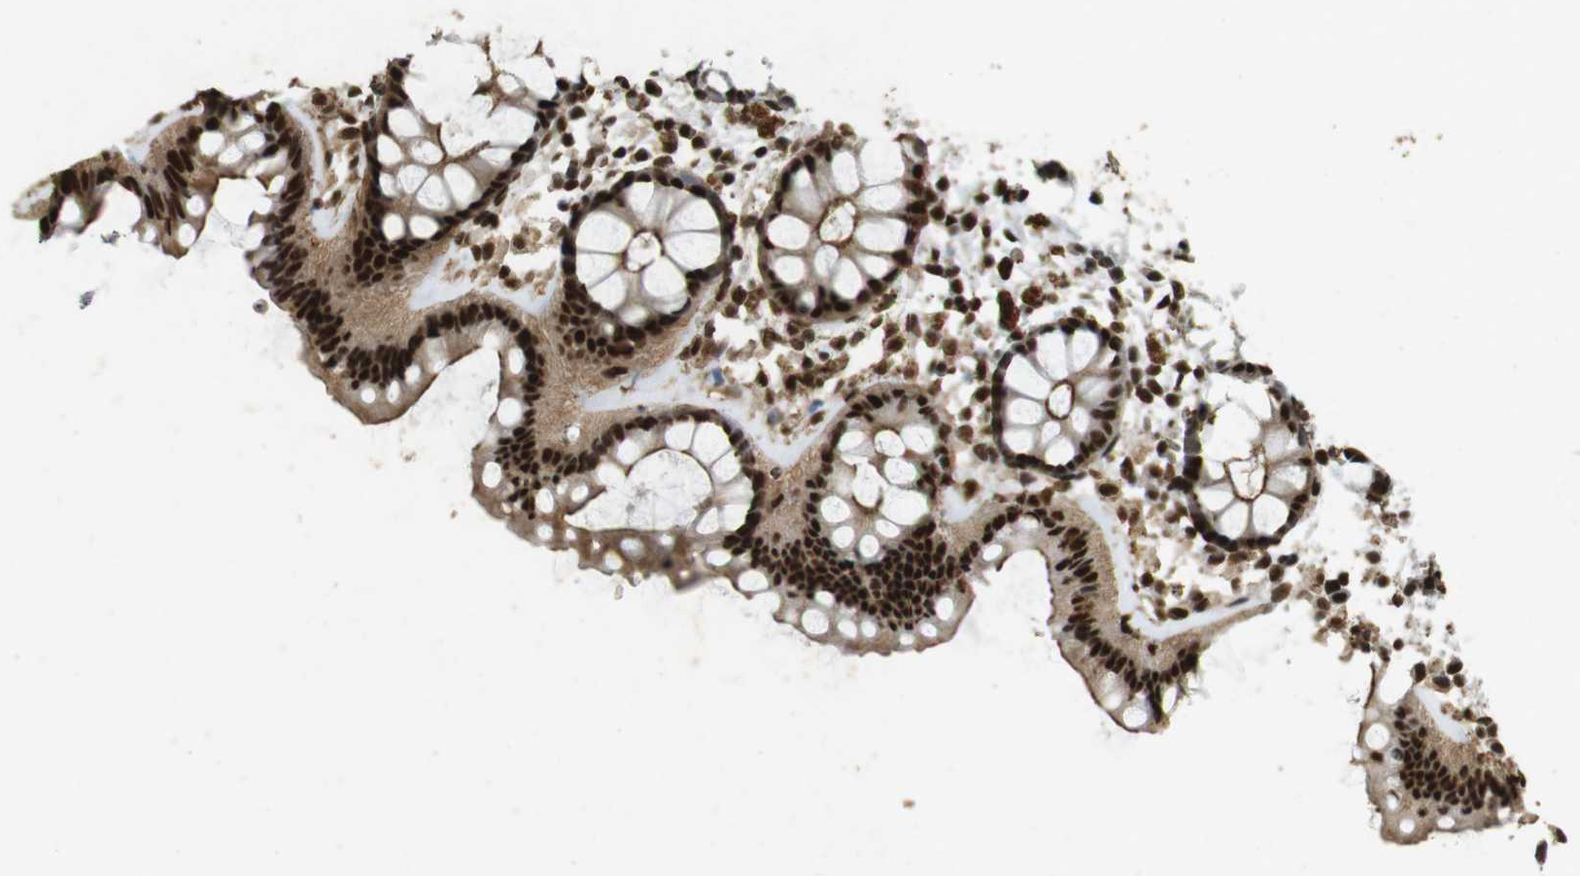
{"staining": {"intensity": "strong", "quantity": ">75%", "location": "cytoplasmic/membranous,nuclear"}, "tissue": "rectum", "cell_type": "Glandular cells", "image_type": "normal", "snomed": [{"axis": "morphology", "description": "Normal tissue, NOS"}, {"axis": "topography", "description": "Rectum"}], "caption": "Protein staining of benign rectum exhibits strong cytoplasmic/membranous,nuclear expression in approximately >75% of glandular cells. (brown staining indicates protein expression, while blue staining denotes nuclei).", "gene": "GATA4", "patient": {"sex": "female", "age": 66}}